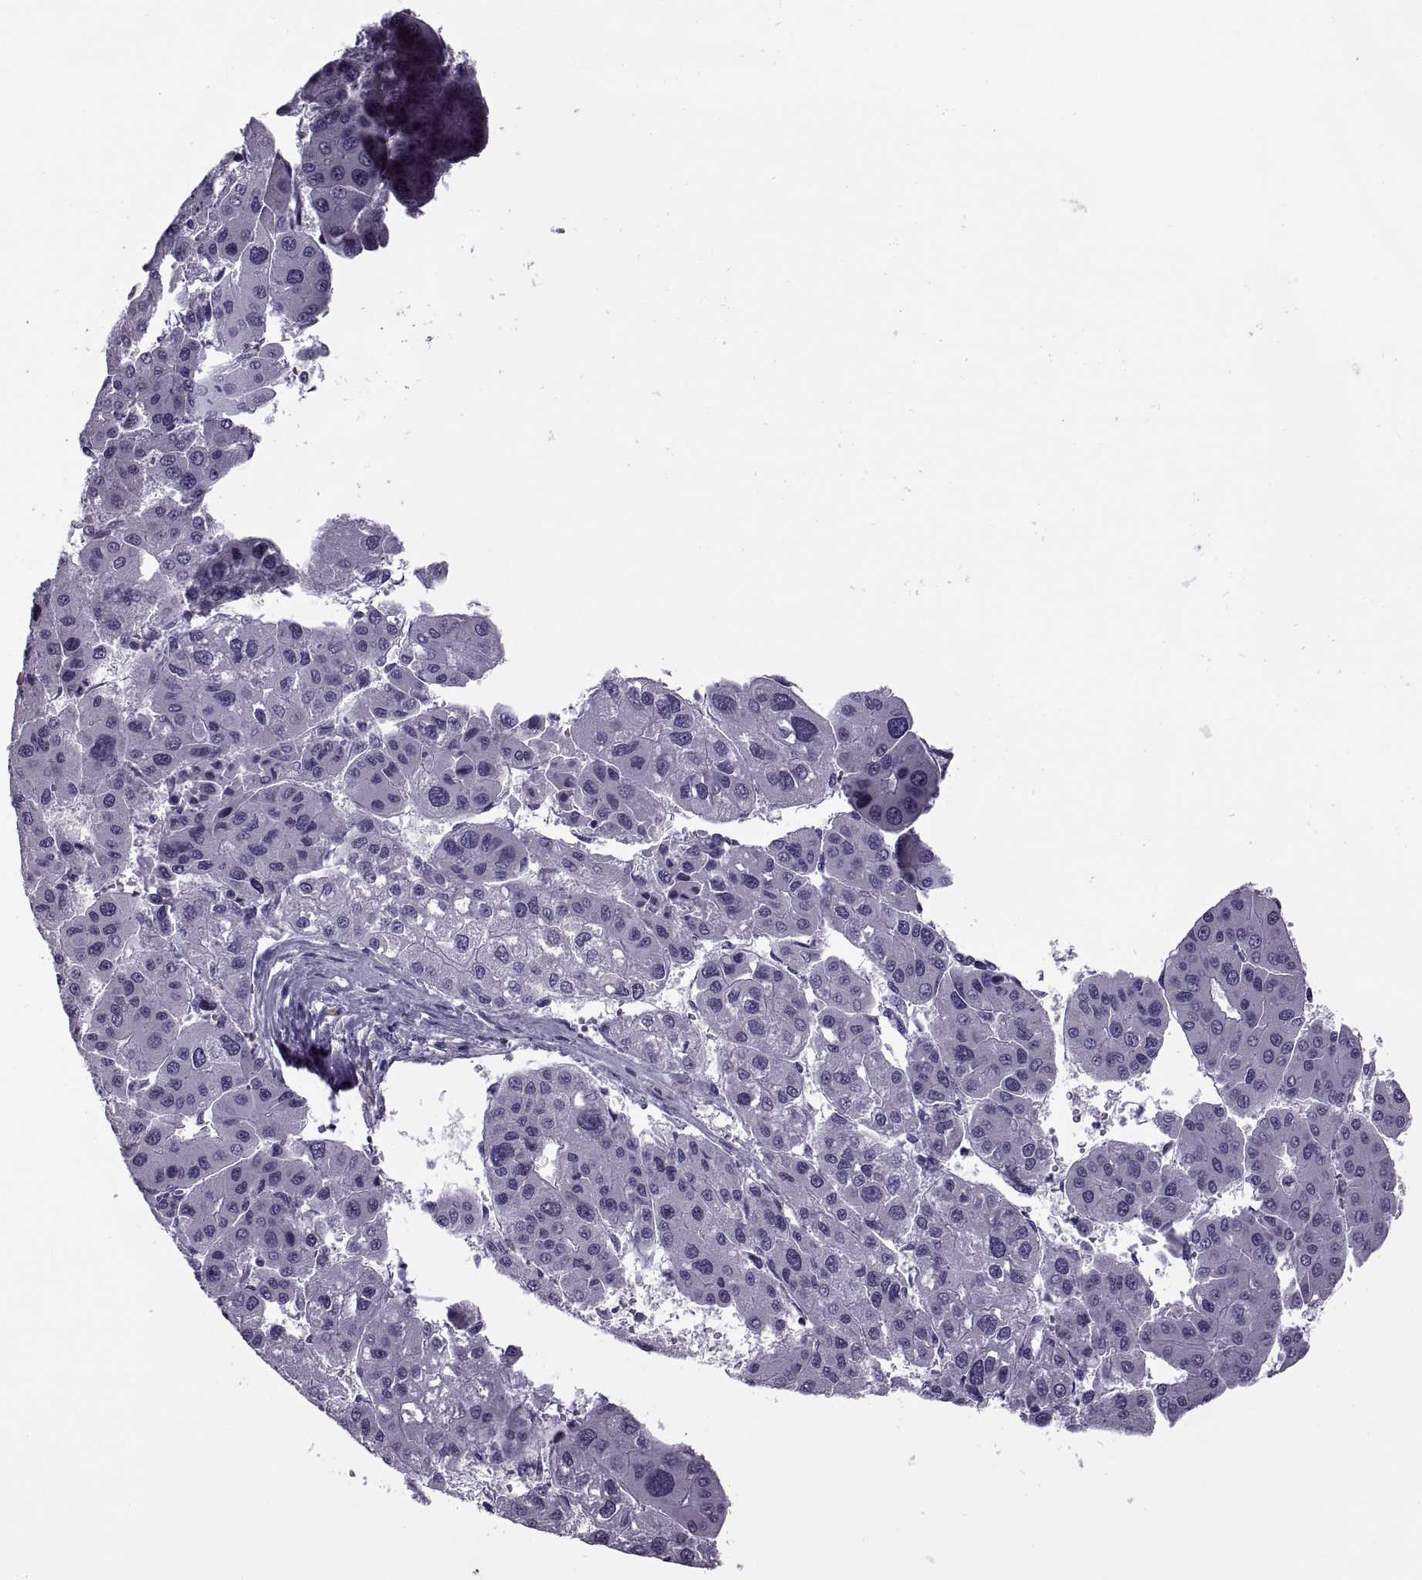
{"staining": {"intensity": "negative", "quantity": "none", "location": "none"}, "tissue": "liver cancer", "cell_type": "Tumor cells", "image_type": "cancer", "snomed": [{"axis": "morphology", "description": "Carcinoma, Hepatocellular, NOS"}, {"axis": "topography", "description": "Liver"}], "caption": "The immunohistochemistry photomicrograph has no significant positivity in tumor cells of liver hepatocellular carcinoma tissue.", "gene": "FAM24A", "patient": {"sex": "male", "age": 73}}